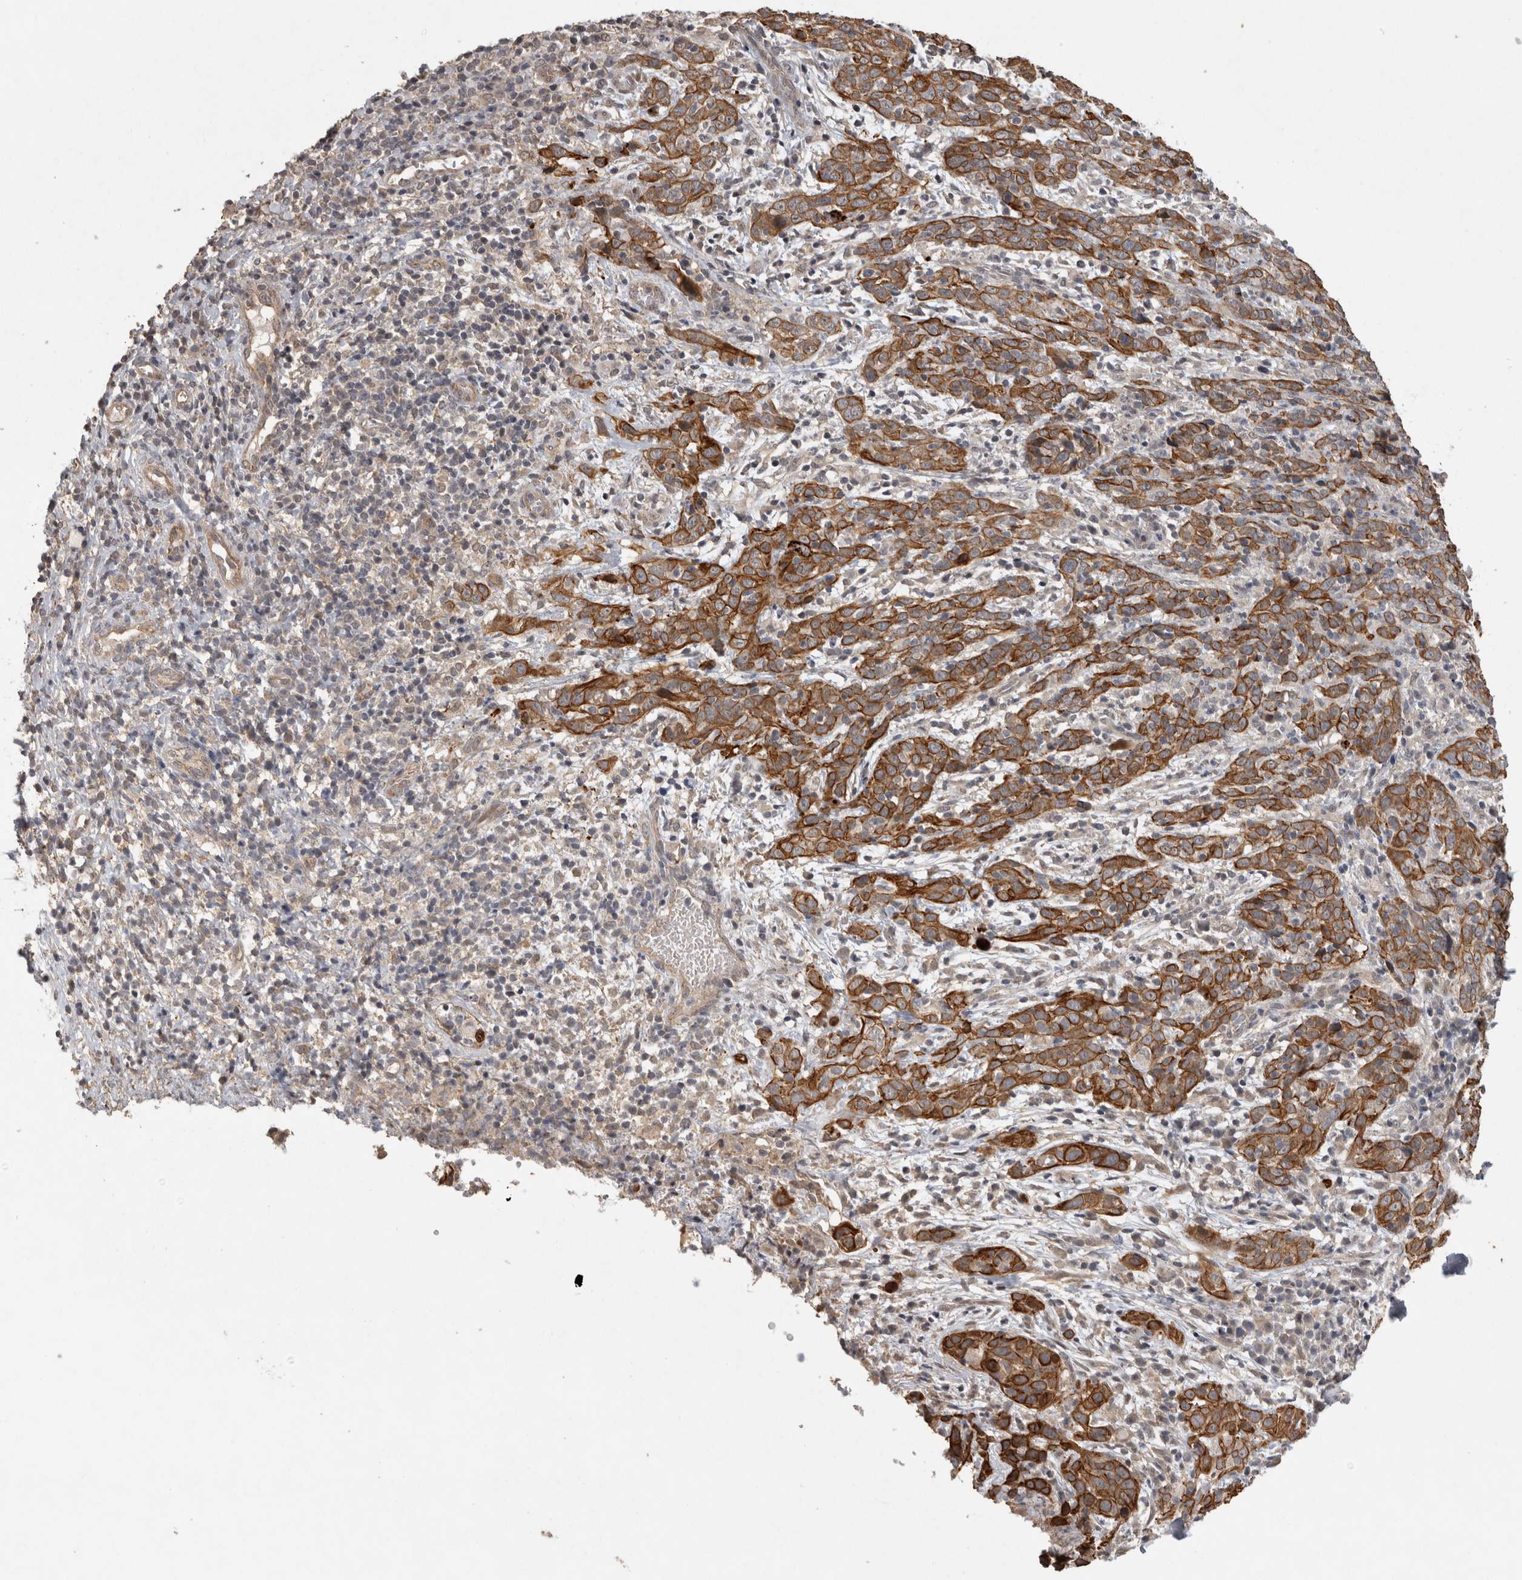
{"staining": {"intensity": "strong", "quantity": ">75%", "location": "cytoplasmic/membranous"}, "tissue": "cervical cancer", "cell_type": "Tumor cells", "image_type": "cancer", "snomed": [{"axis": "morphology", "description": "Squamous cell carcinoma, NOS"}, {"axis": "topography", "description": "Cervix"}], "caption": "Immunohistochemistry (IHC) (DAB (3,3'-diaminobenzidine)) staining of cervical cancer (squamous cell carcinoma) exhibits strong cytoplasmic/membranous protein expression in about >75% of tumor cells.", "gene": "RHPN1", "patient": {"sex": "female", "age": 46}}